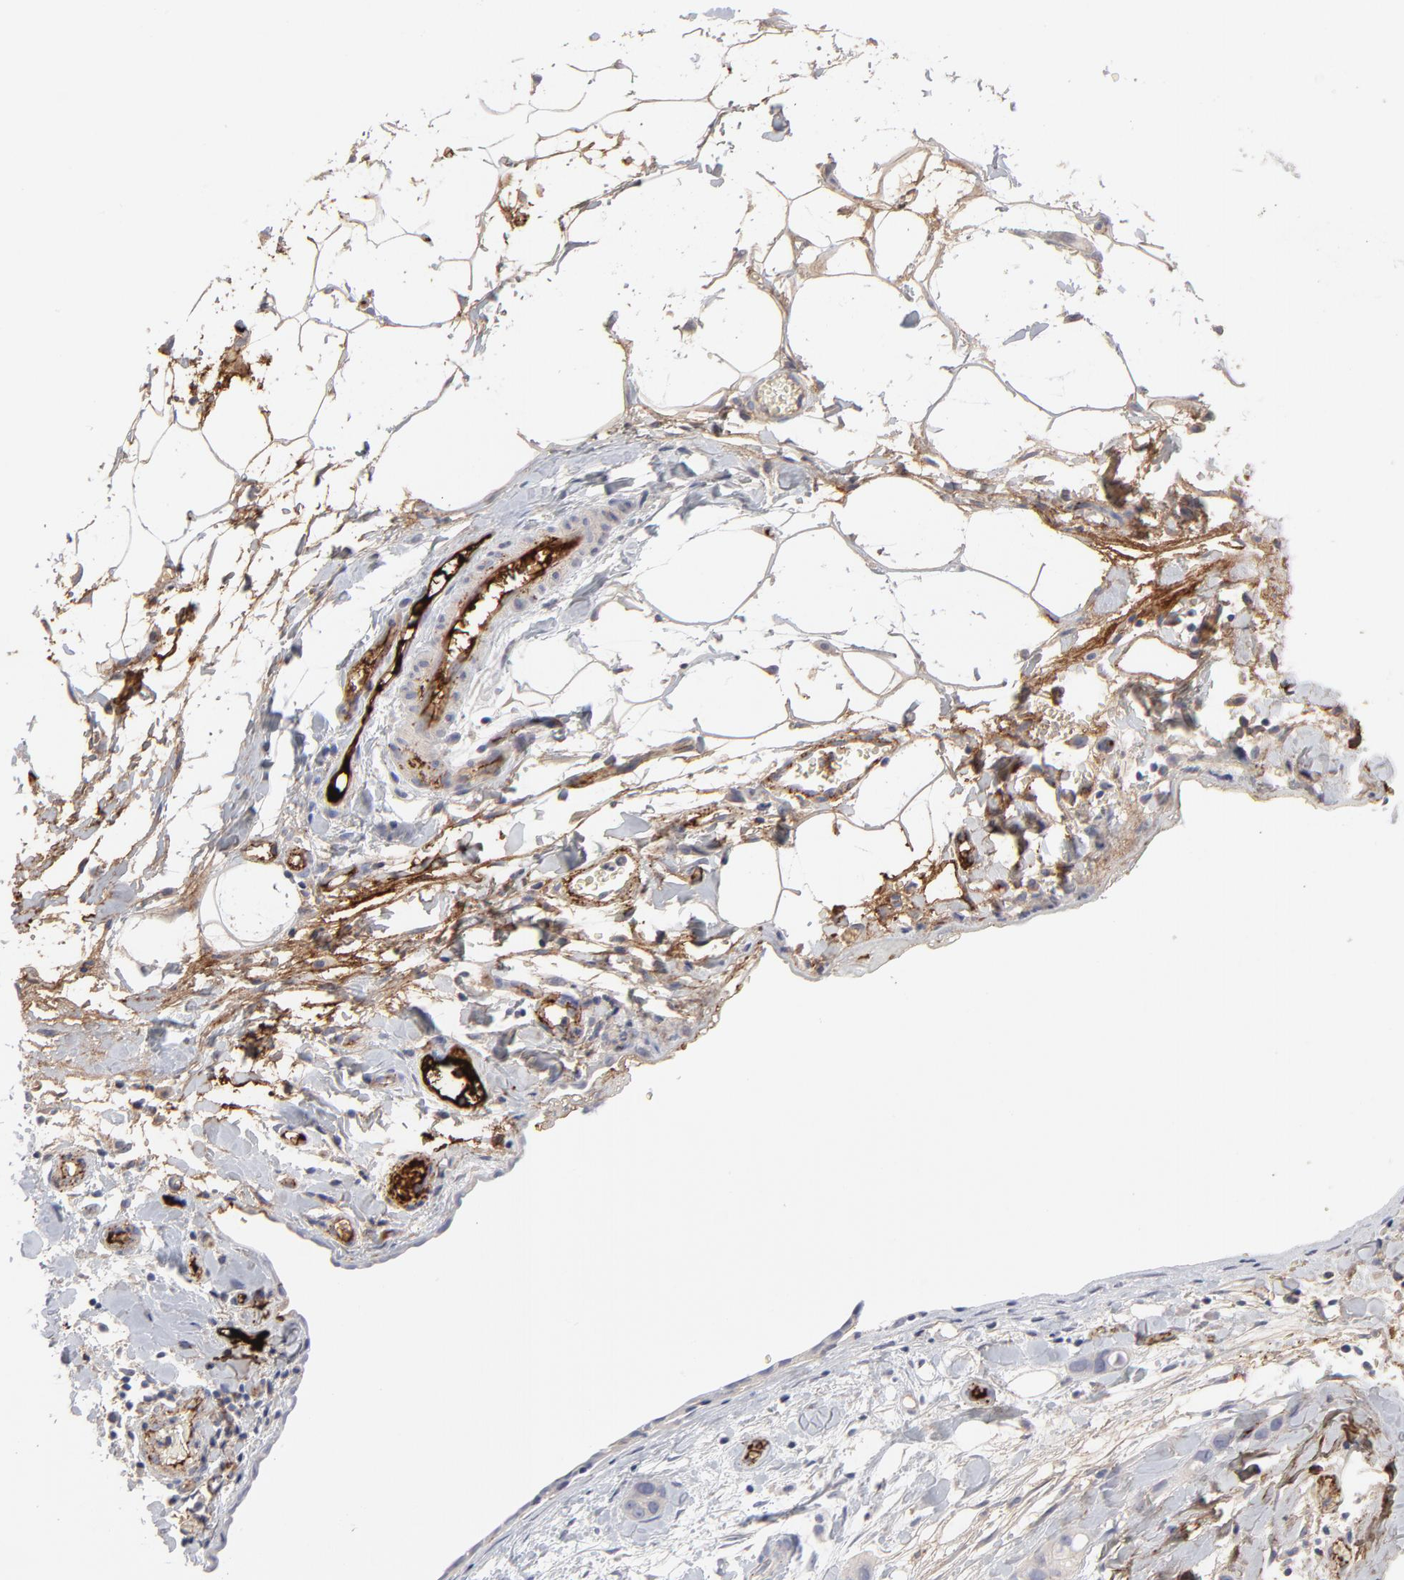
{"staining": {"intensity": "negative", "quantity": "none", "location": "none"}, "tissue": "stomach cancer", "cell_type": "Tumor cells", "image_type": "cancer", "snomed": [{"axis": "morphology", "description": "Adenocarcinoma, NOS"}, {"axis": "topography", "description": "Stomach, upper"}], "caption": "High magnification brightfield microscopy of stomach adenocarcinoma stained with DAB (brown) and counterstained with hematoxylin (blue): tumor cells show no significant positivity.", "gene": "CCR3", "patient": {"sex": "male", "age": 47}}